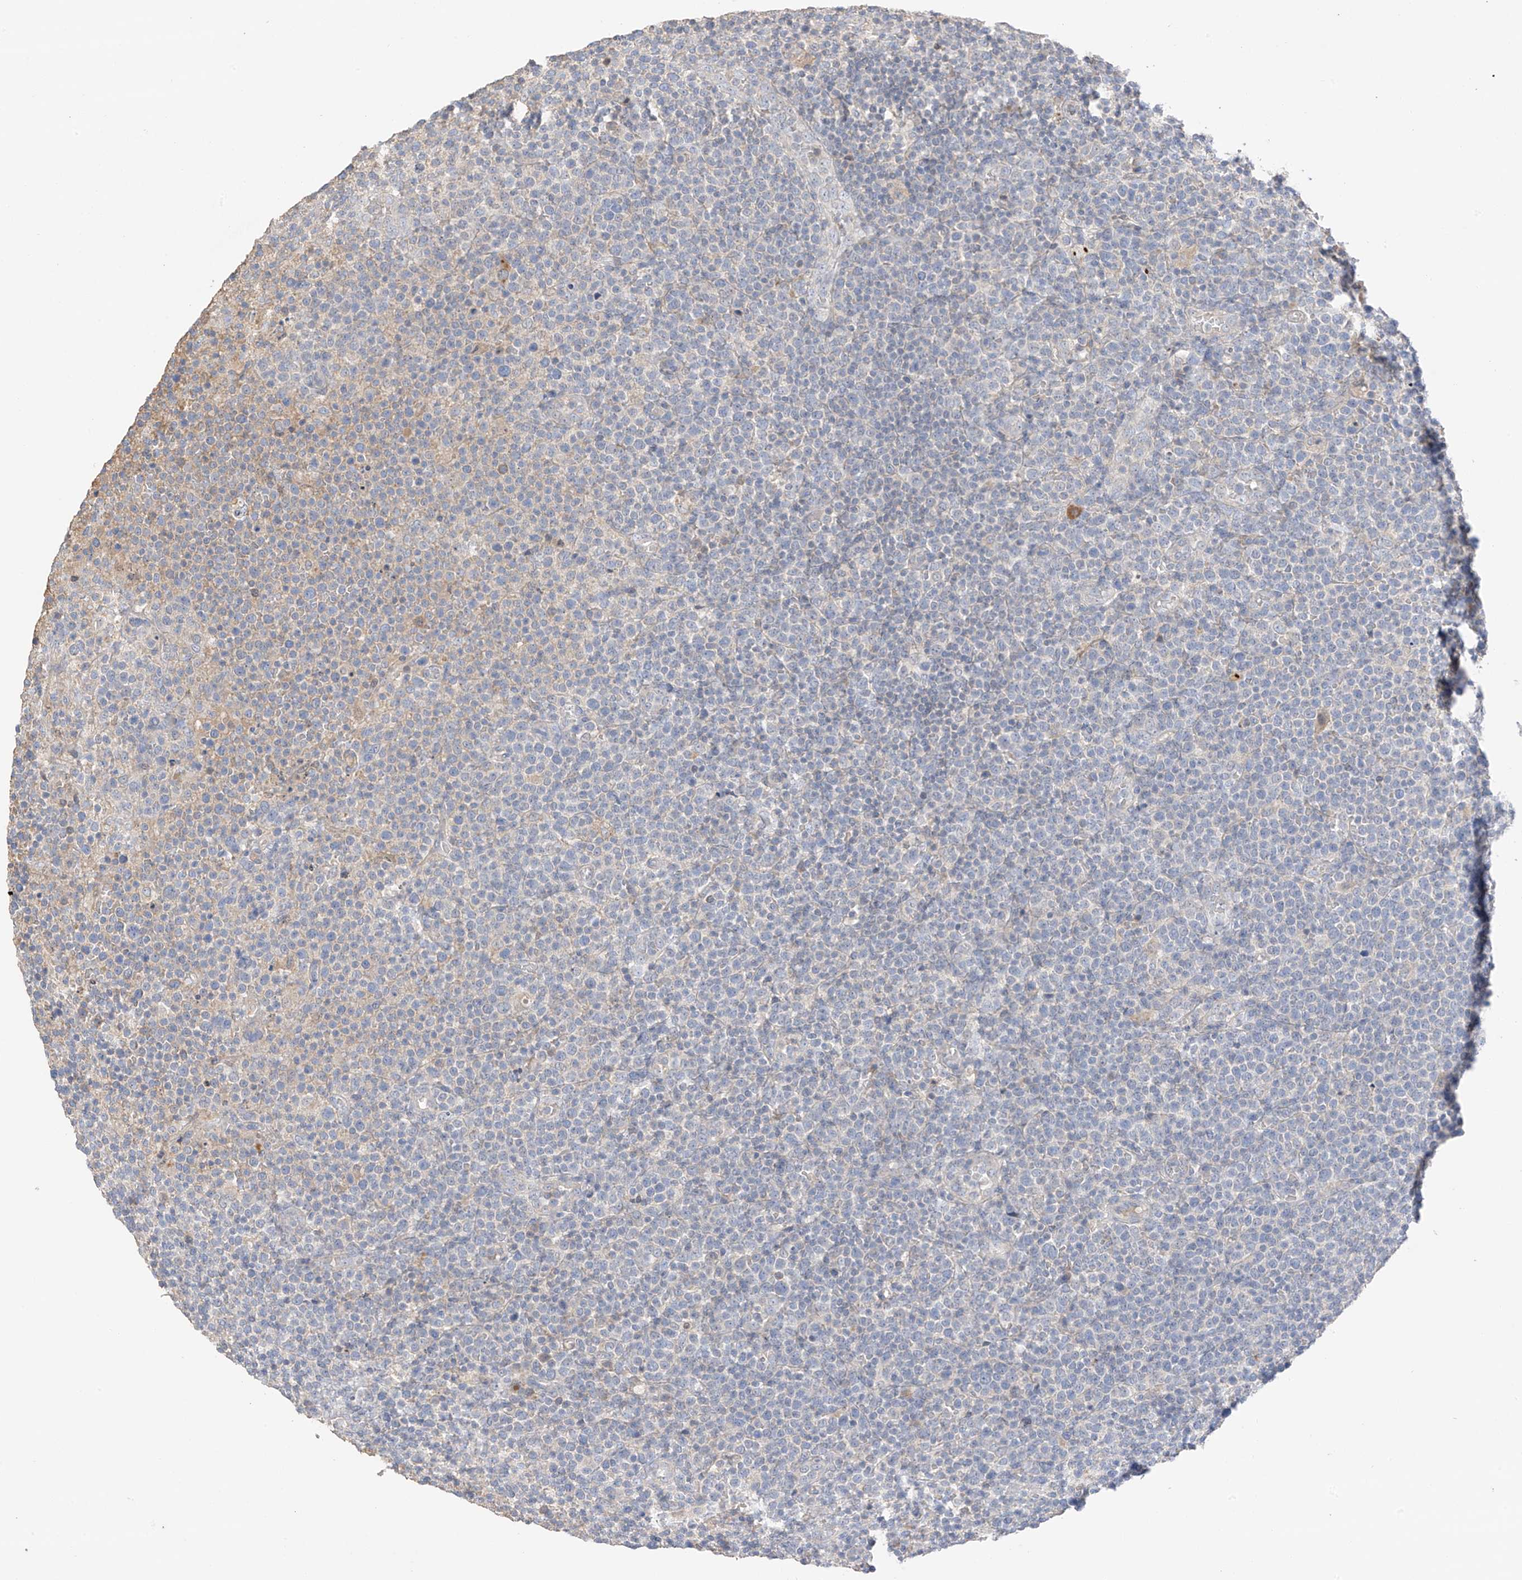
{"staining": {"intensity": "negative", "quantity": "none", "location": "none"}, "tissue": "lymphoma", "cell_type": "Tumor cells", "image_type": "cancer", "snomed": [{"axis": "morphology", "description": "Malignant lymphoma, non-Hodgkin's type, High grade"}, {"axis": "topography", "description": "Lymph node"}], "caption": "Tumor cells show no significant protein staining in lymphoma. (IHC, brightfield microscopy, high magnification).", "gene": "CAPN13", "patient": {"sex": "male", "age": 61}}